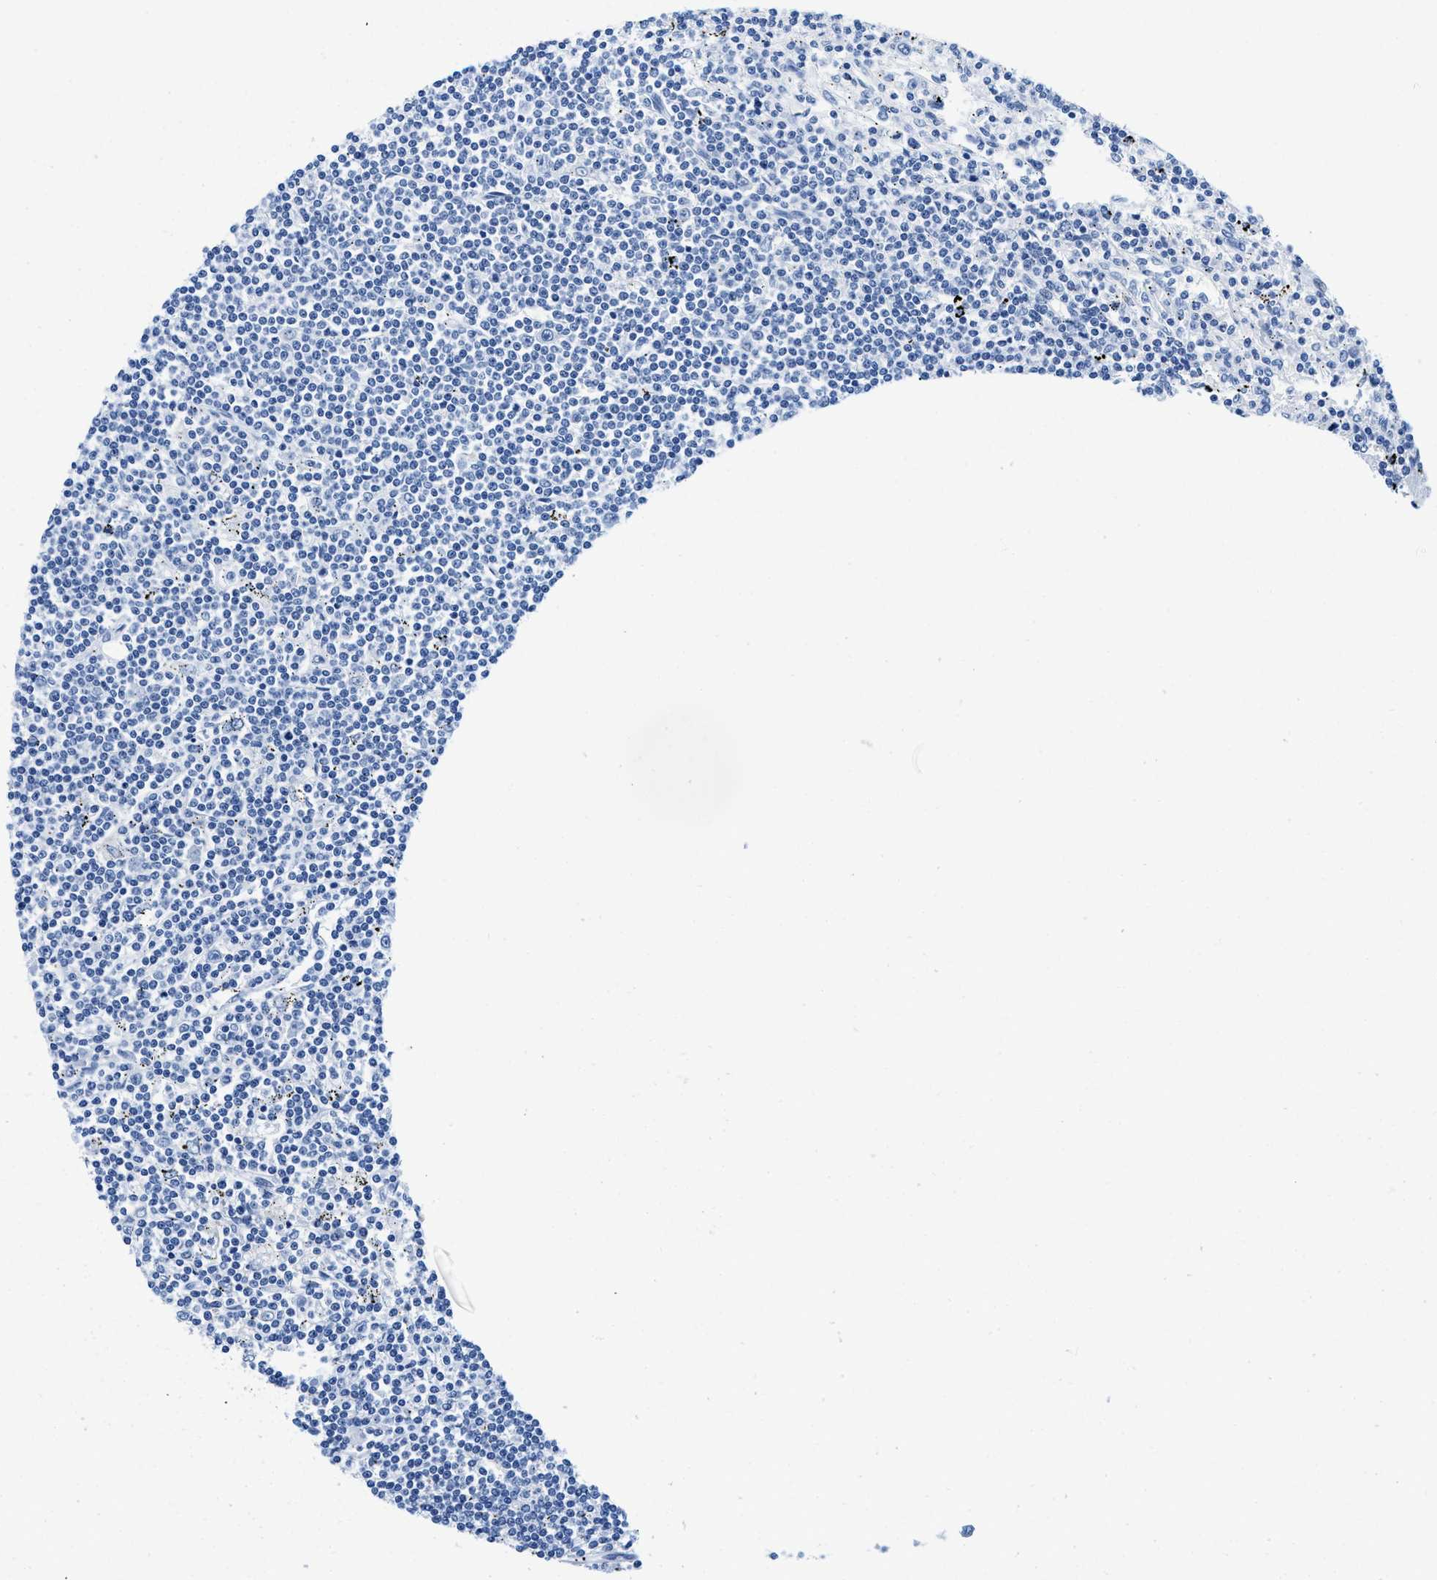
{"staining": {"intensity": "negative", "quantity": "none", "location": "none"}, "tissue": "lymphoma", "cell_type": "Tumor cells", "image_type": "cancer", "snomed": [{"axis": "morphology", "description": "Malignant lymphoma, non-Hodgkin's type, Low grade"}, {"axis": "topography", "description": "Spleen"}], "caption": "The immunohistochemistry micrograph has no significant staining in tumor cells of lymphoma tissue. (DAB immunohistochemistry visualized using brightfield microscopy, high magnification).", "gene": "GSN", "patient": {"sex": "male", "age": 76}}